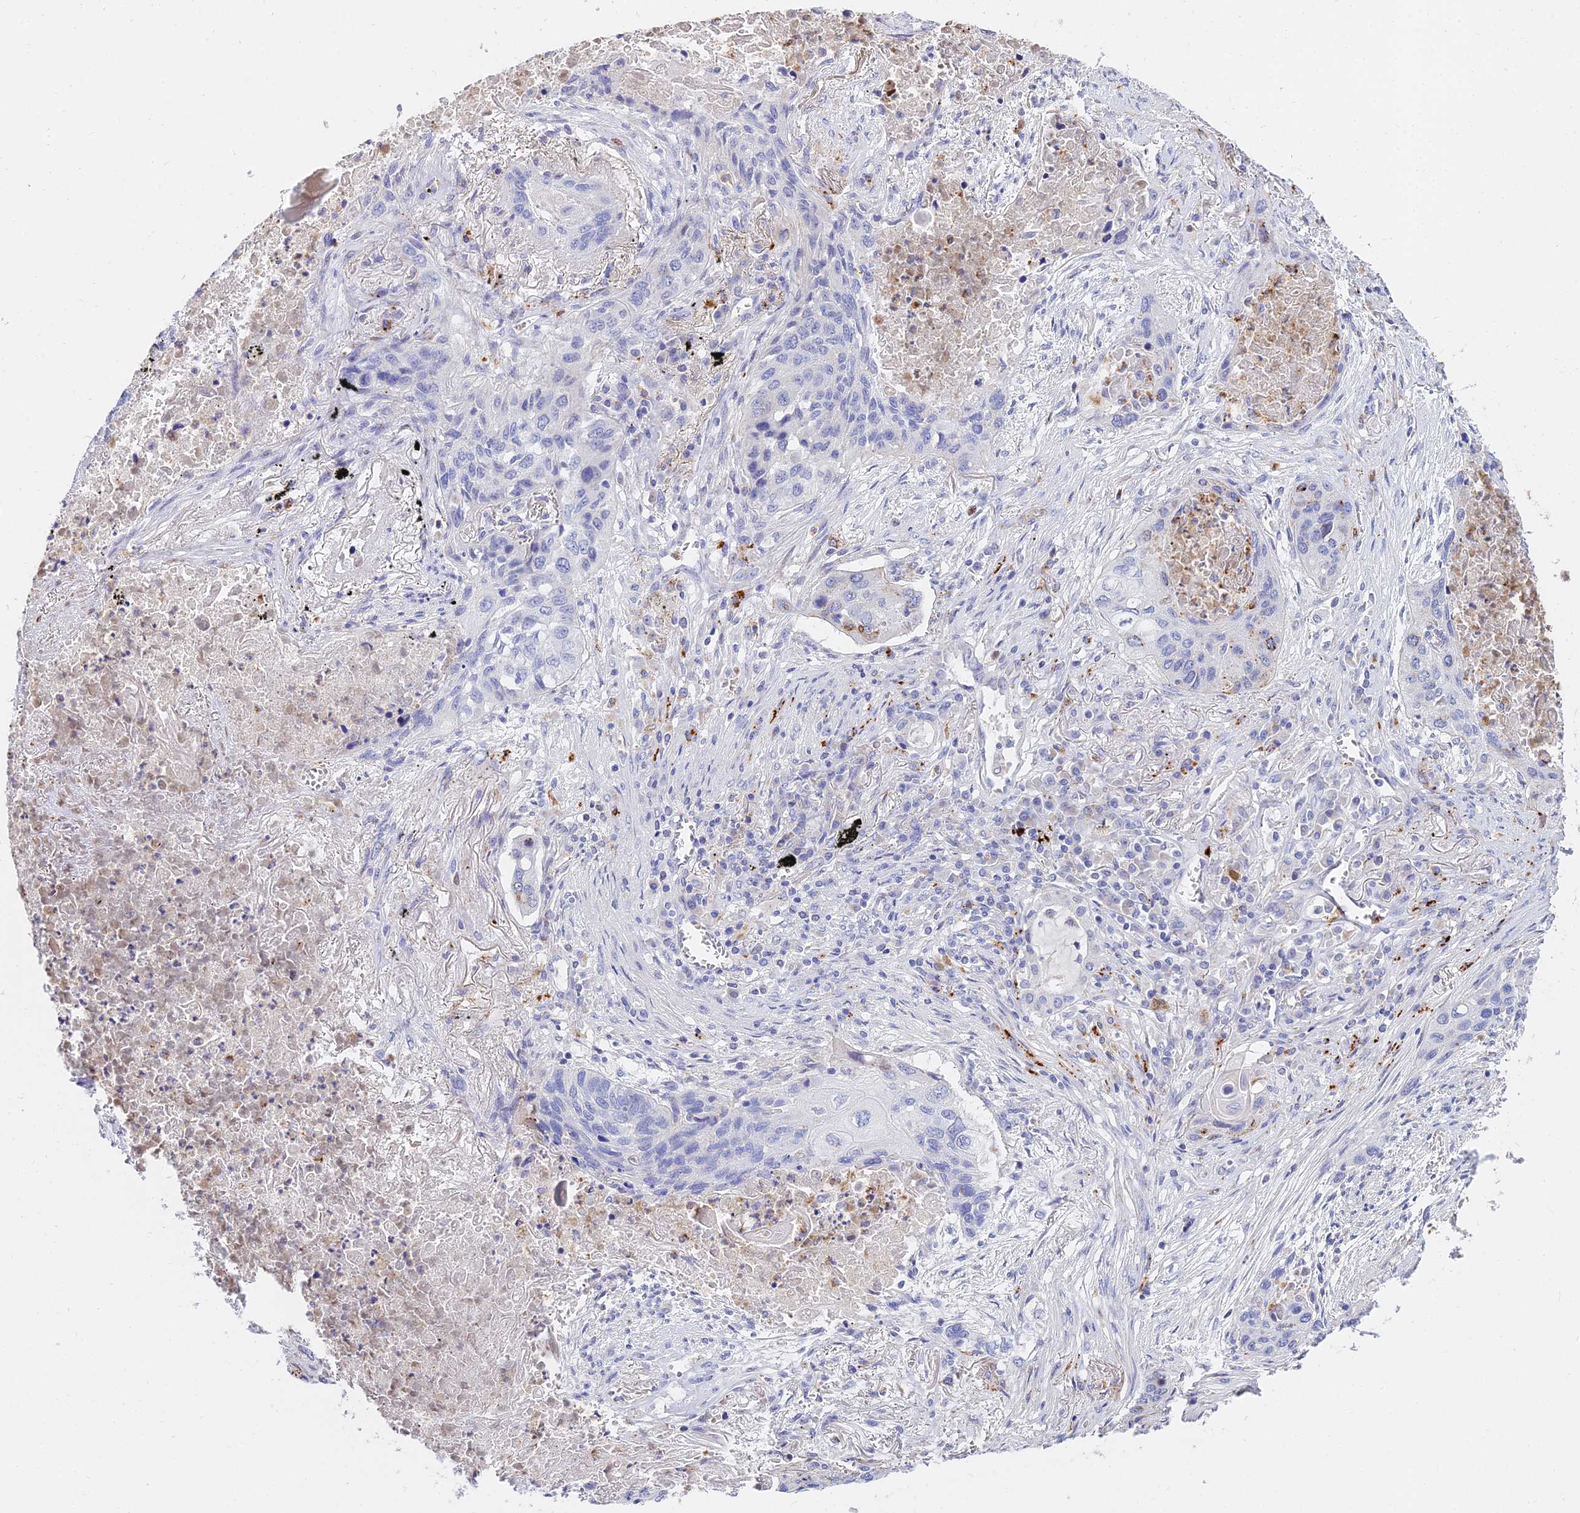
{"staining": {"intensity": "negative", "quantity": "none", "location": "none"}, "tissue": "lung cancer", "cell_type": "Tumor cells", "image_type": "cancer", "snomed": [{"axis": "morphology", "description": "Squamous cell carcinoma, NOS"}, {"axis": "topography", "description": "Lung"}], "caption": "This is an immunohistochemistry histopathology image of lung cancer (squamous cell carcinoma). There is no staining in tumor cells.", "gene": "VWC2L", "patient": {"sex": "female", "age": 63}}